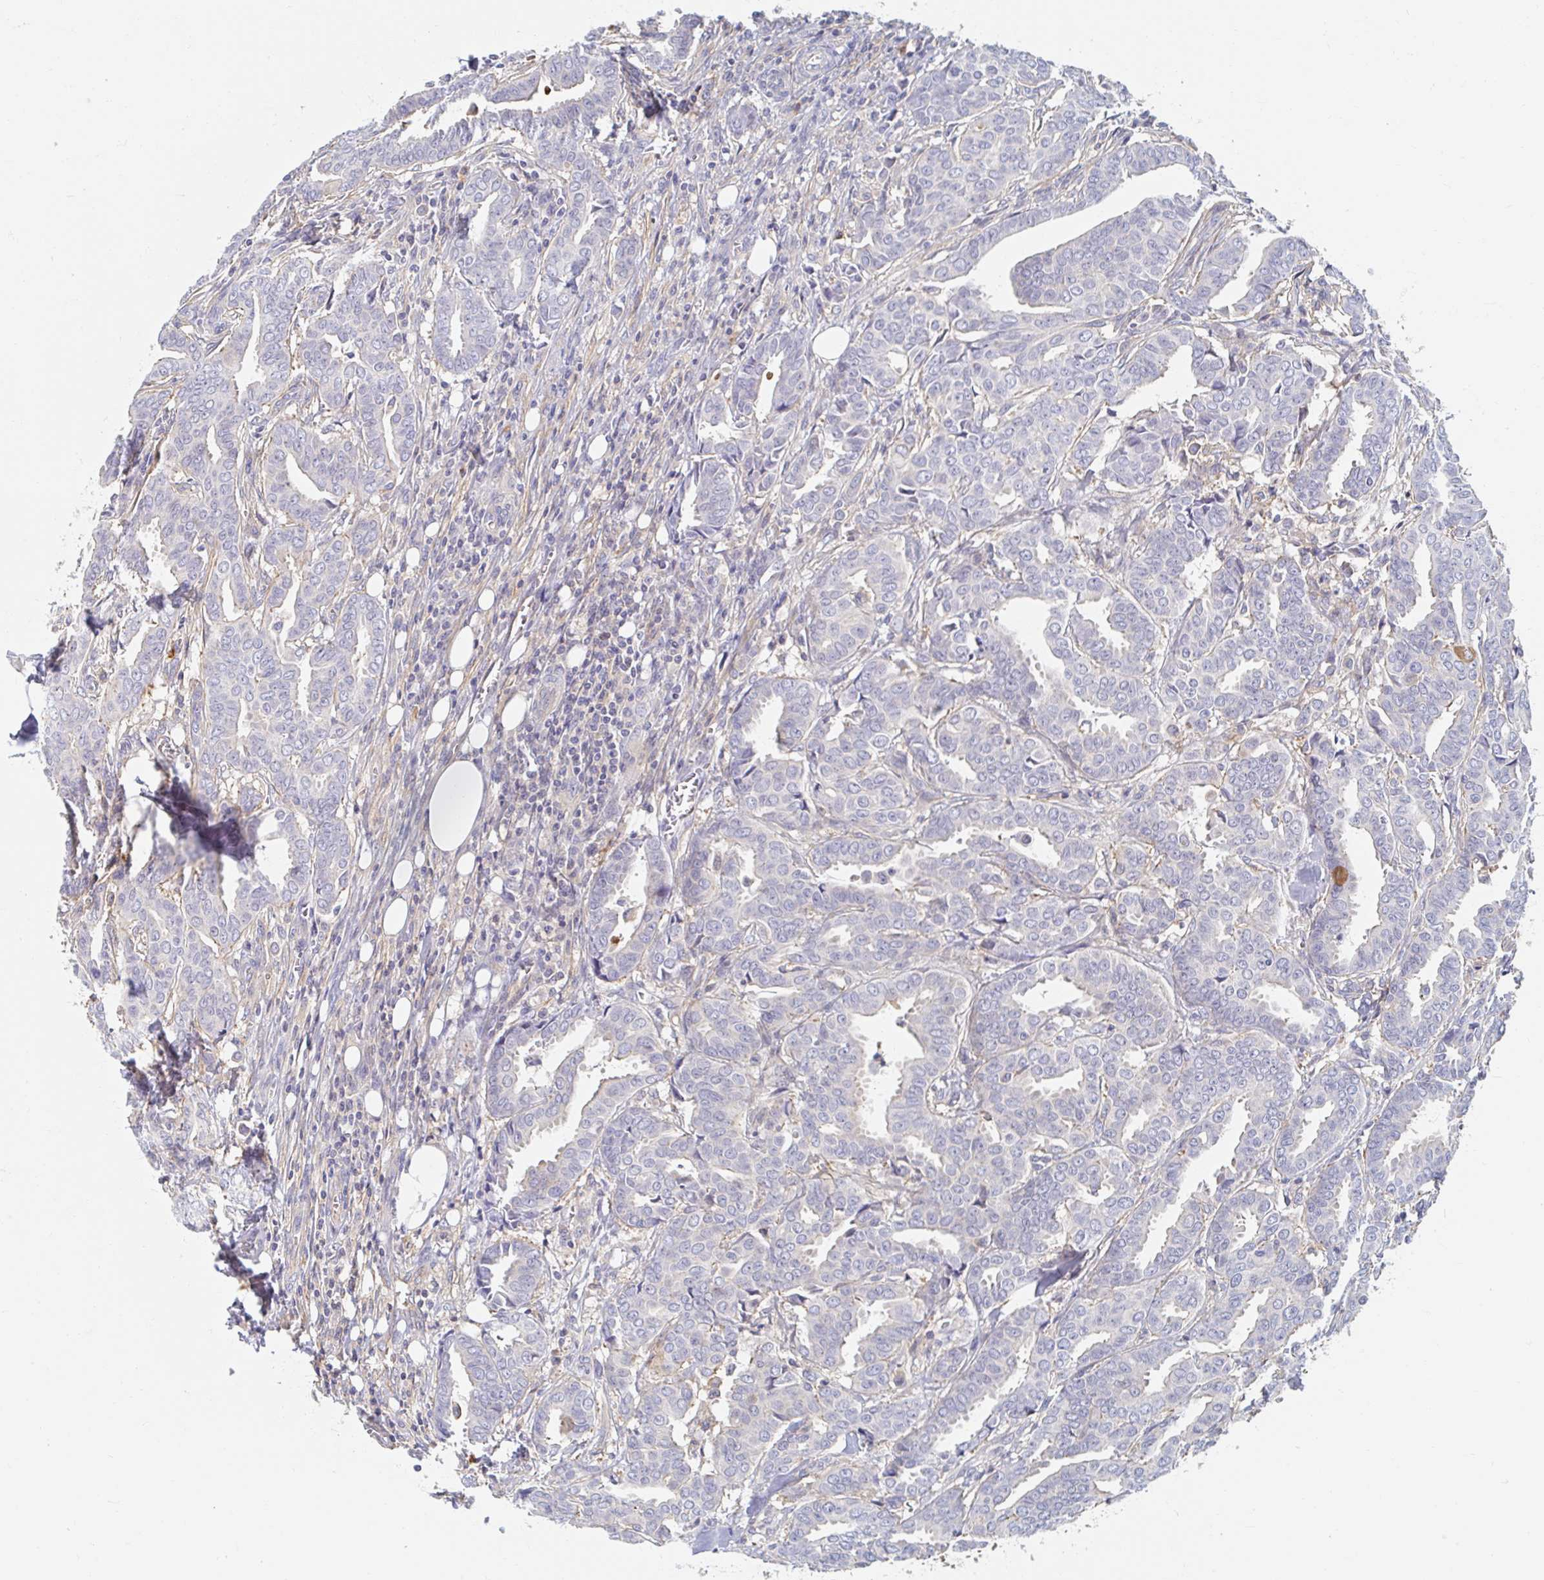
{"staining": {"intensity": "negative", "quantity": "none", "location": "none"}, "tissue": "breast cancer", "cell_type": "Tumor cells", "image_type": "cancer", "snomed": [{"axis": "morphology", "description": "Duct carcinoma"}, {"axis": "topography", "description": "Breast"}], "caption": "IHC histopathology image of neoplastic tissue: human breast cancer (infiltrating ductal carcinoma) stained with DAB (3,3'-diaminobenzidine) displays no significant protein expression in tumor cells. (DAB (3,3'-diaminobenzidine) IHC with hematoxylin counter stain).", "gene": "MYLK2", "patient": {"sex": "female", "age": 45}}